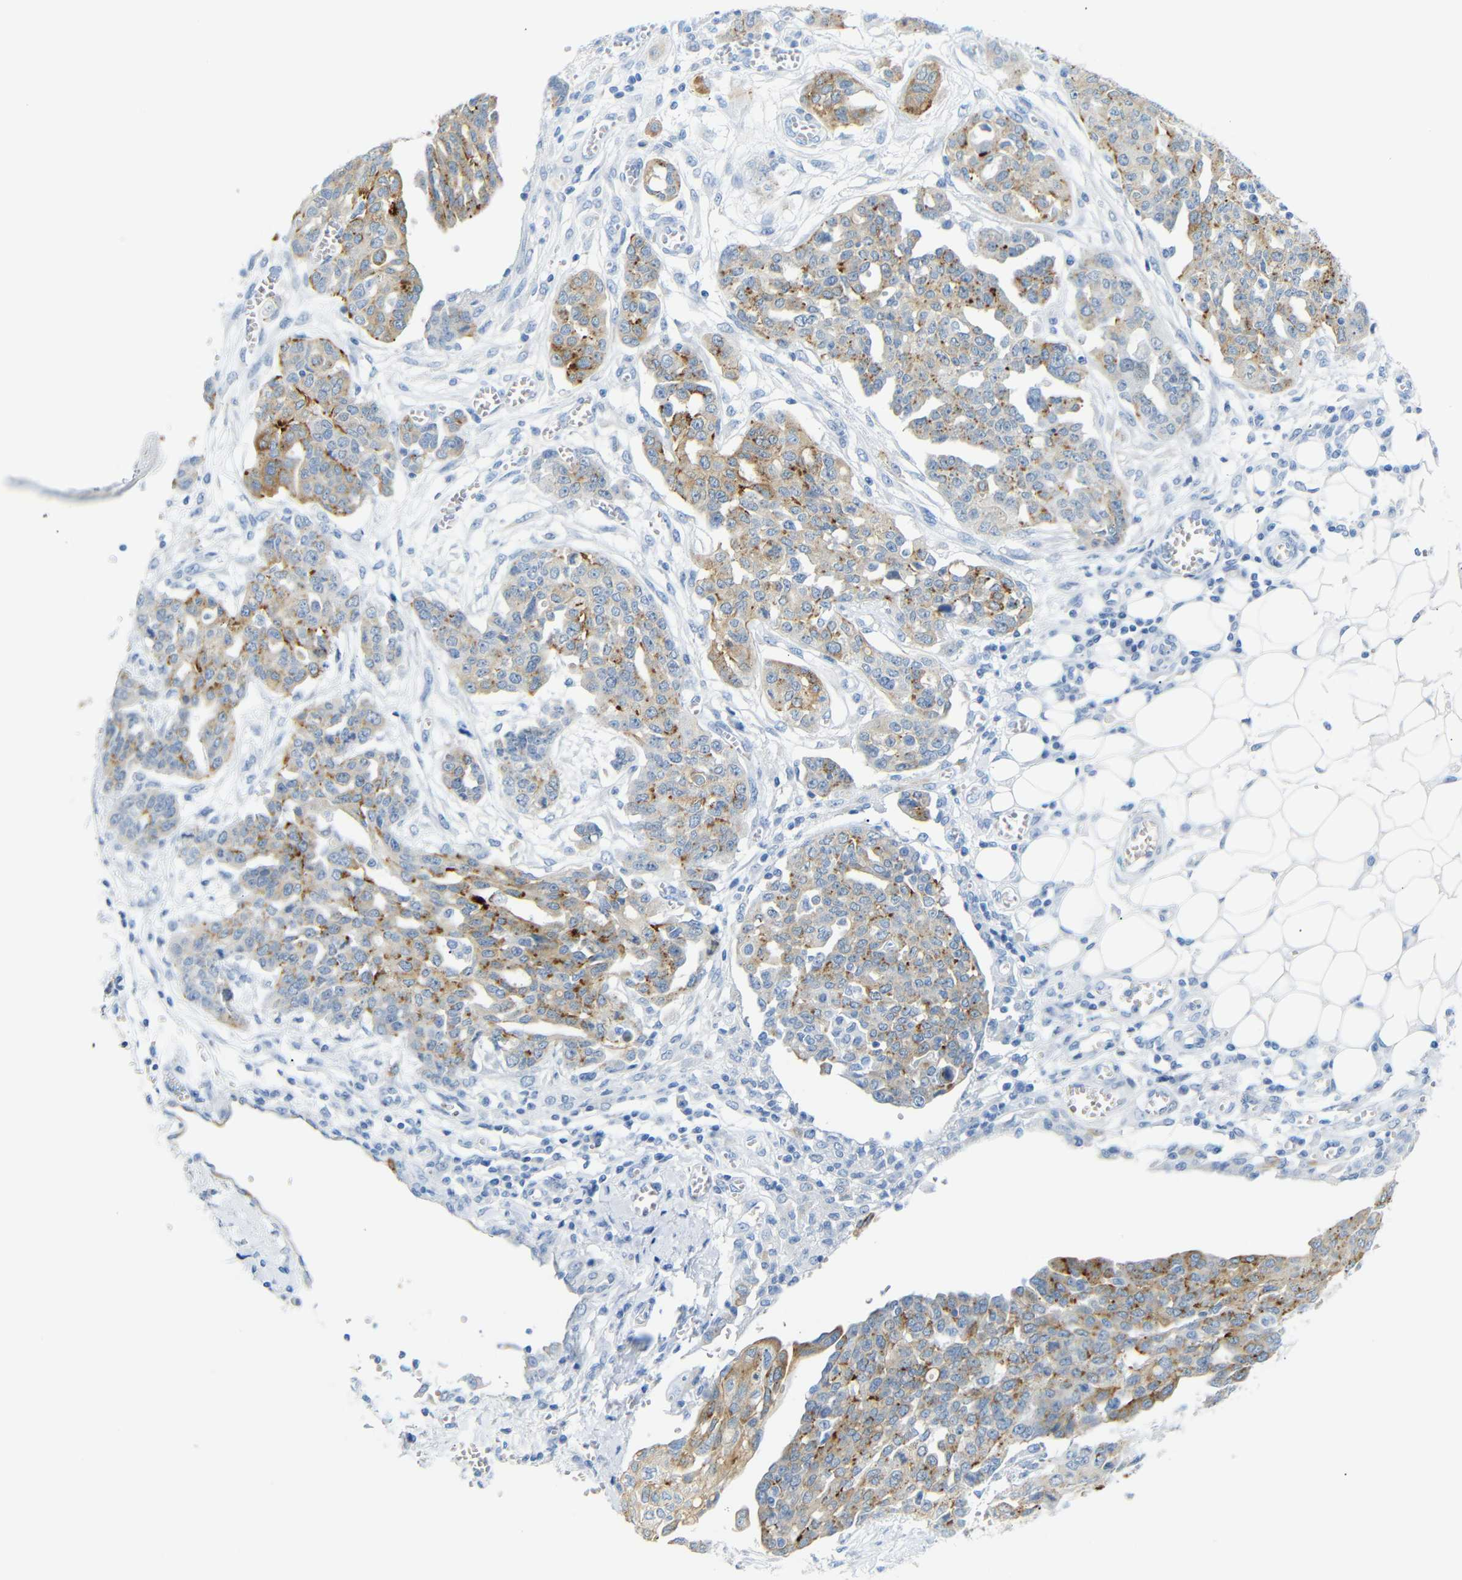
{"staining": {"intensity": "strong", "quantity": "25%-75%", "location": "cytoplasmic/membranous"}, "tissue": "ovarian cancer", "cell_type": "Tumor cells", "image_type": "cancer", "snomed": [{"axis": "morphology", "description": "Cystadenocarcinoma, serous, NOS"}, {"axis": "topography", "description": "Soft tissue"}, {"axis": "topography", "description": "Ovary"}], "caption": "A histopathology image of ovarian cancer stained for a protein demonstrates strong cytoplasmic/membranous brown staining in tumor cells.", "gene": "DYNAP", "patient": {"sex": "female", "age": 57}}